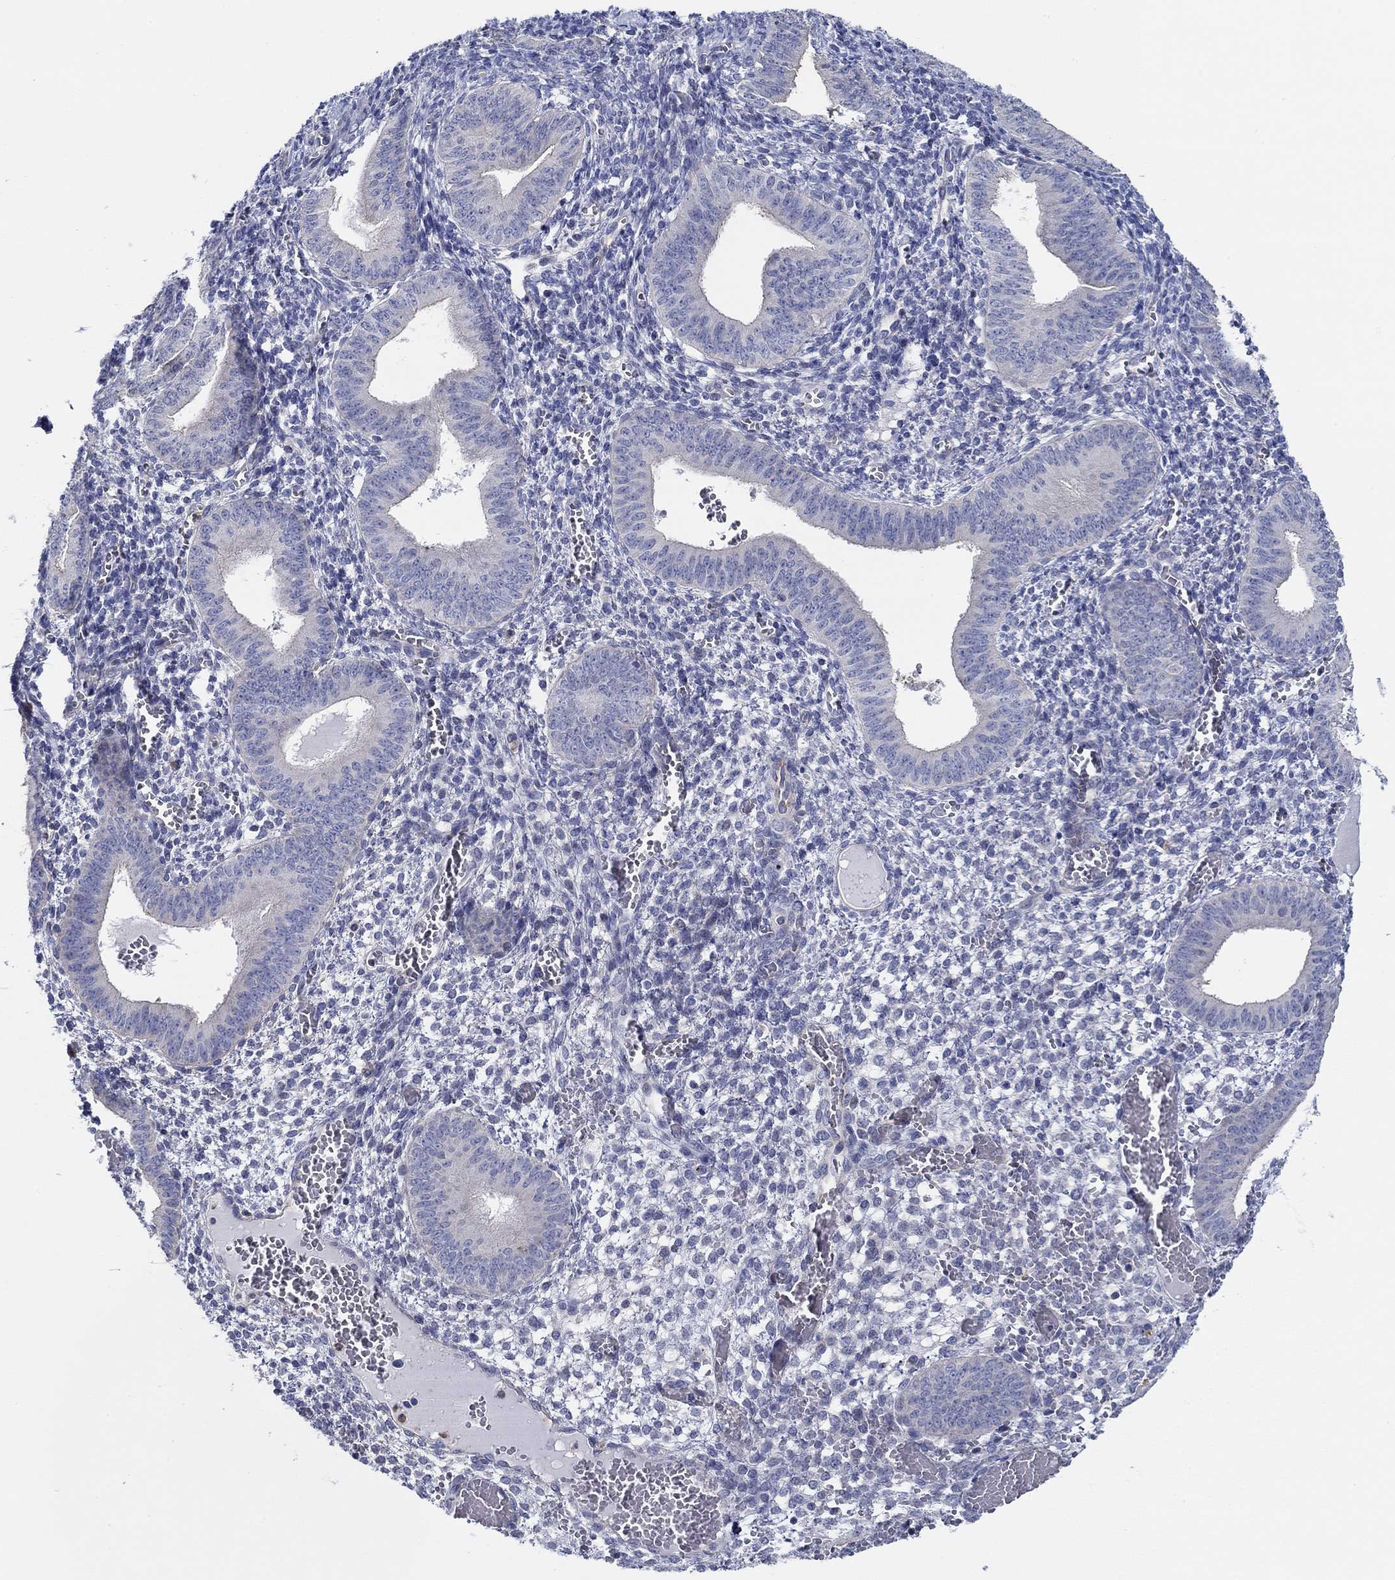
{"staining": {"intensity": "negative", "quantity": "none", "location": "none"}, "tissue": "endometrium", "cell_type": "Cells in endometrial stroma", "image_type": "normal", "snomed": [{"axis": "morphology", "description": "Normal tissue, NOS"}, {"axis": "topography", "description": "Endometrium"}], "caption": "A high-resolution histopathology image shows IHC staining of unremarkable endometrium, which shows no significant expression in cells in endometrial stroma.", "gene": "CFAP61", "patient": {"sex": "female", "age": 42}}